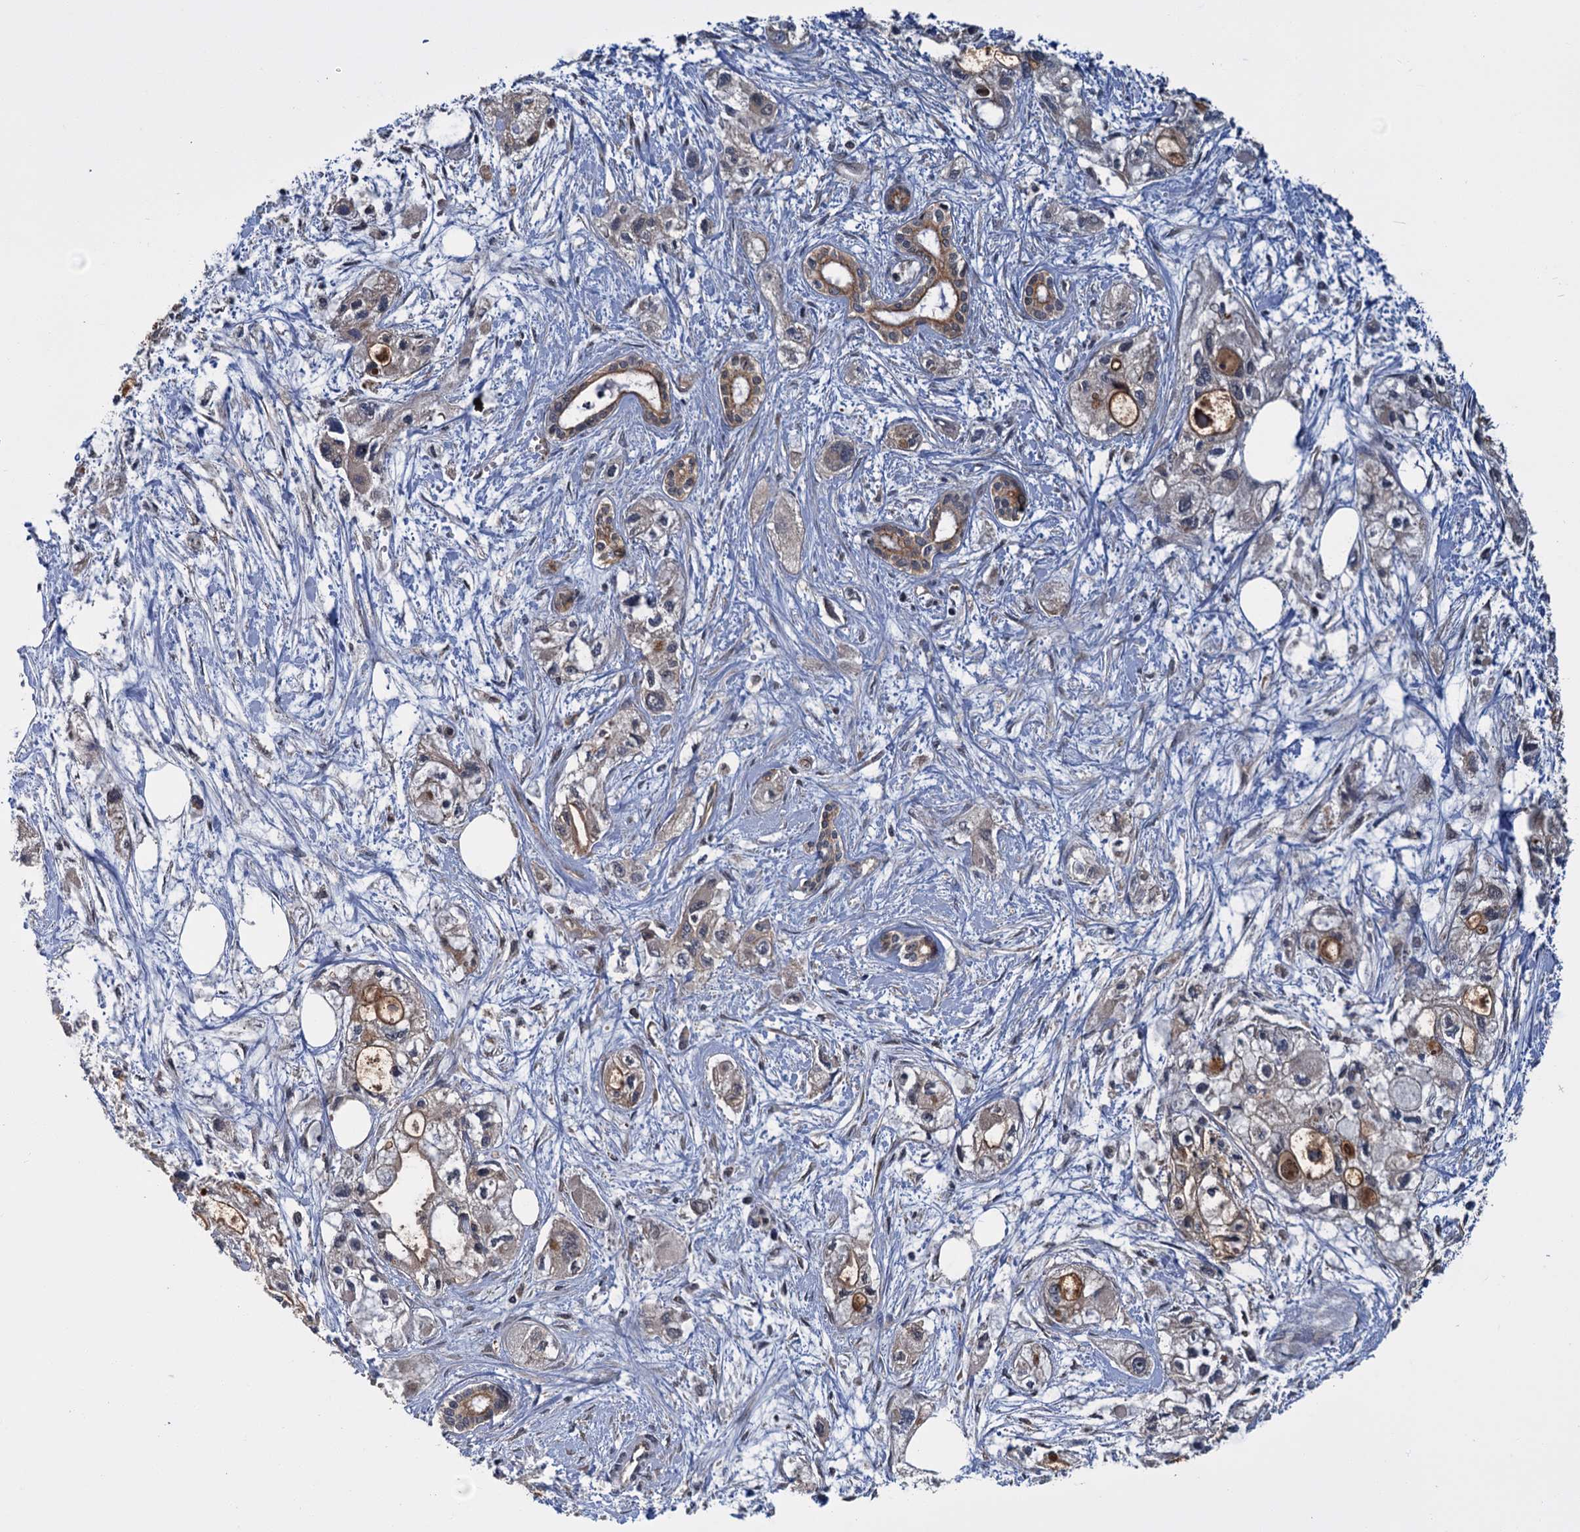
{"staining": {"intensity": "moderate", "quantity": "<25%", "location": "cytoplasmic/membranous"}, "tissue": "pancreatic cancer", "cell_type": "Tumor cells", "image_type": "cancer", "snomed": [{"axis": "morphology", "description": "Adenocarcinoma, NOS"}, {"axis": "topography", "description": "Pancreas"}], "caption": "DAB (3,3'-diaminobenzidine) immunohistochemical staining of pancreatic cancer reveals moderate cytoplasmic/membranous protein staining in about <25% of tumor cells. The protein is stained brown, and the nuclei are stained in blue (DAB (3,3'-diaminobenzidine) IHC with brightfield microscopy, high magnification).", "gene": "KANSL2", "patient": {"sex": "male", "age": 75}}